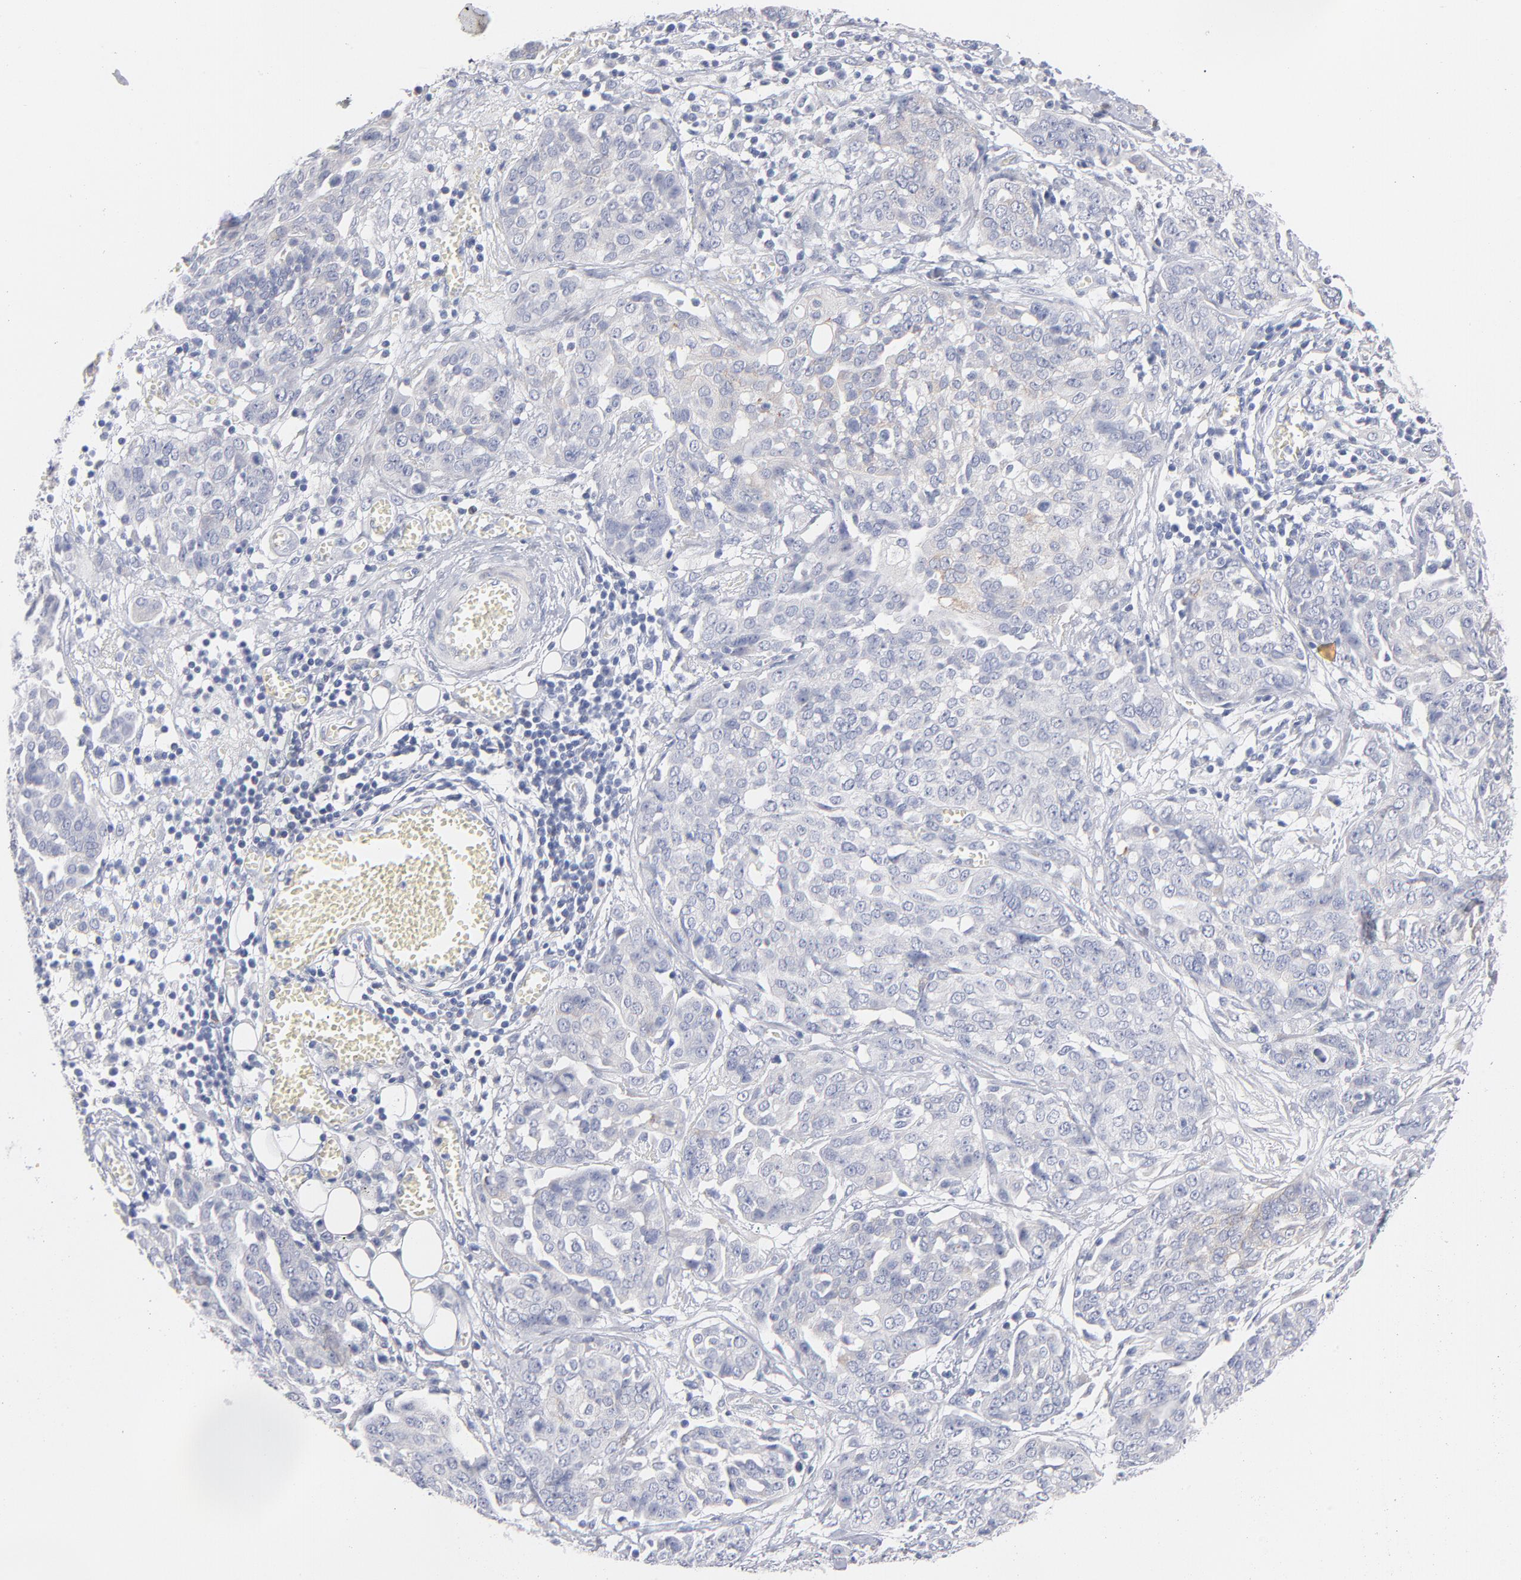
{"staining": {"intensity": "negative", "quantity": "none", "location": "none"}, "tissue": "ovarian cancer", "cell_type": "Tumor cells", "image_type": "cancer", "snomed": [{"axis": "morphology", "description": "Cystadenocarcinoma, serous, NOS"}, {"axis": "topography", "description": "Soft tissue"}, {"axis": "topography", "description": "Ovary"}], "caption": "Ovarian serous cystadenocarcinoma was stained to show a protein in brown. There is no significant expression in tumor cells.", "gene": "MID1", "patient": {"sex": "female", "age": 57}}